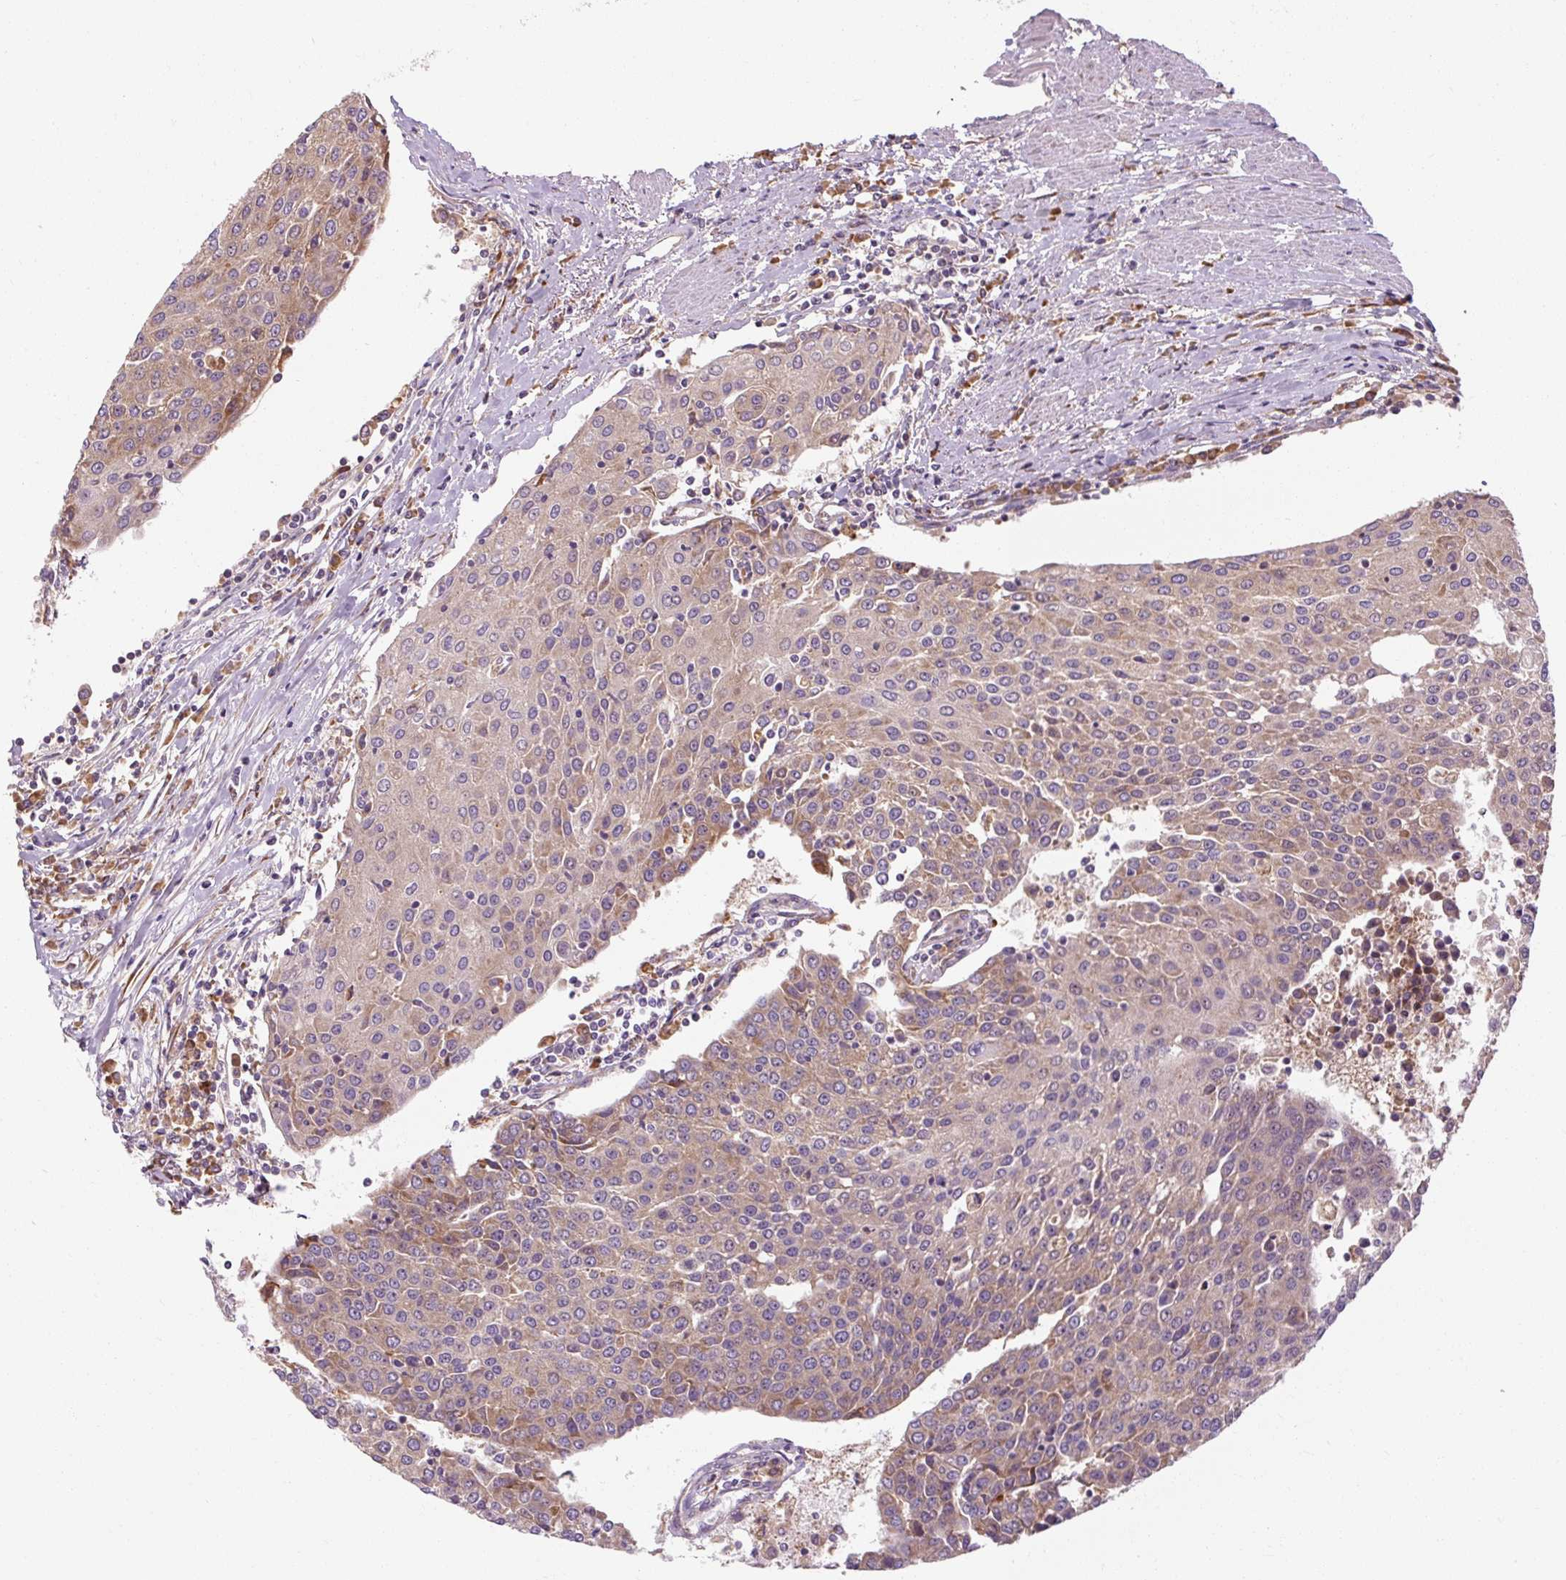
{"staining": {"intensity": "weak", "quantity": ">75%", "location": "cytoplasmic/membranous"}, "tissue": "urothelial cancer", "cell_type": "Tumor cells", "image_type": "cancer", "snomed": [{"axis": "morphology", "description": "Urothelial carcinoma, High grade"}, {"axis": "topography", "description": "Urinary bladder"}], "caption": "Protein analysis of urothelial cancer tissue exhibits weak cytoplasmic/membranous expression in approximately >75% of tumor cells.", "gene": "PRSS48", "patient": {"sex": "female", "age": 85}}